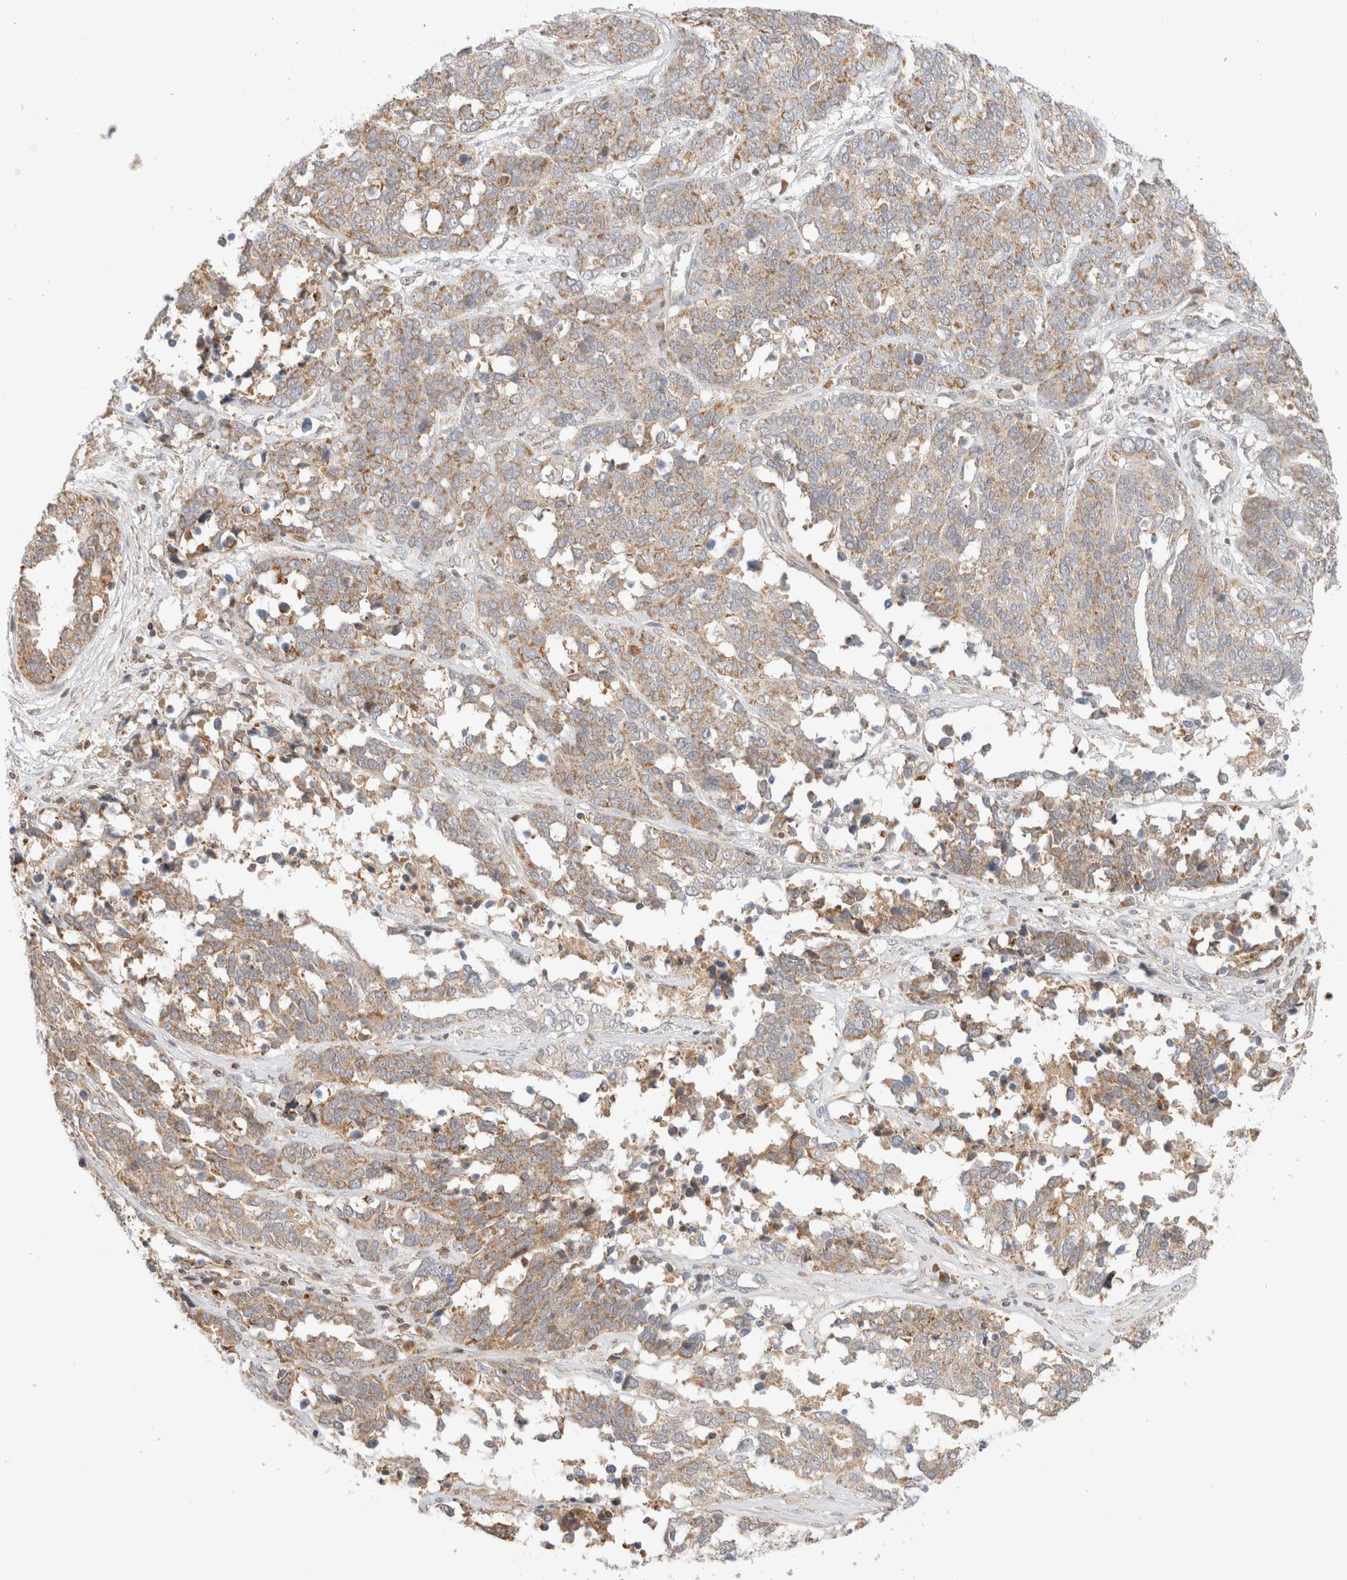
{"staining": {"intensity": "weak", "quantity": ">75%", "location": "cytoplasmic/membranous"}, "tissue": "ovarian cancer", "cell_type": "Tumor cells", "image_type": "cancer", "snomed": [{"axis": "morphology", "description": "Cystadenocarcinoma, serous, NOS"}, {"axis": "topography", "description": "Ovary"}], "caption": "Immunohistochemistry of human ovarian cancer demonstrates low levels of weak cytoplasmic/membranous staining in approximately >75% of tumor cells.", "gene": "MRM3", "patient": {"sex": "female", "age": 44}}